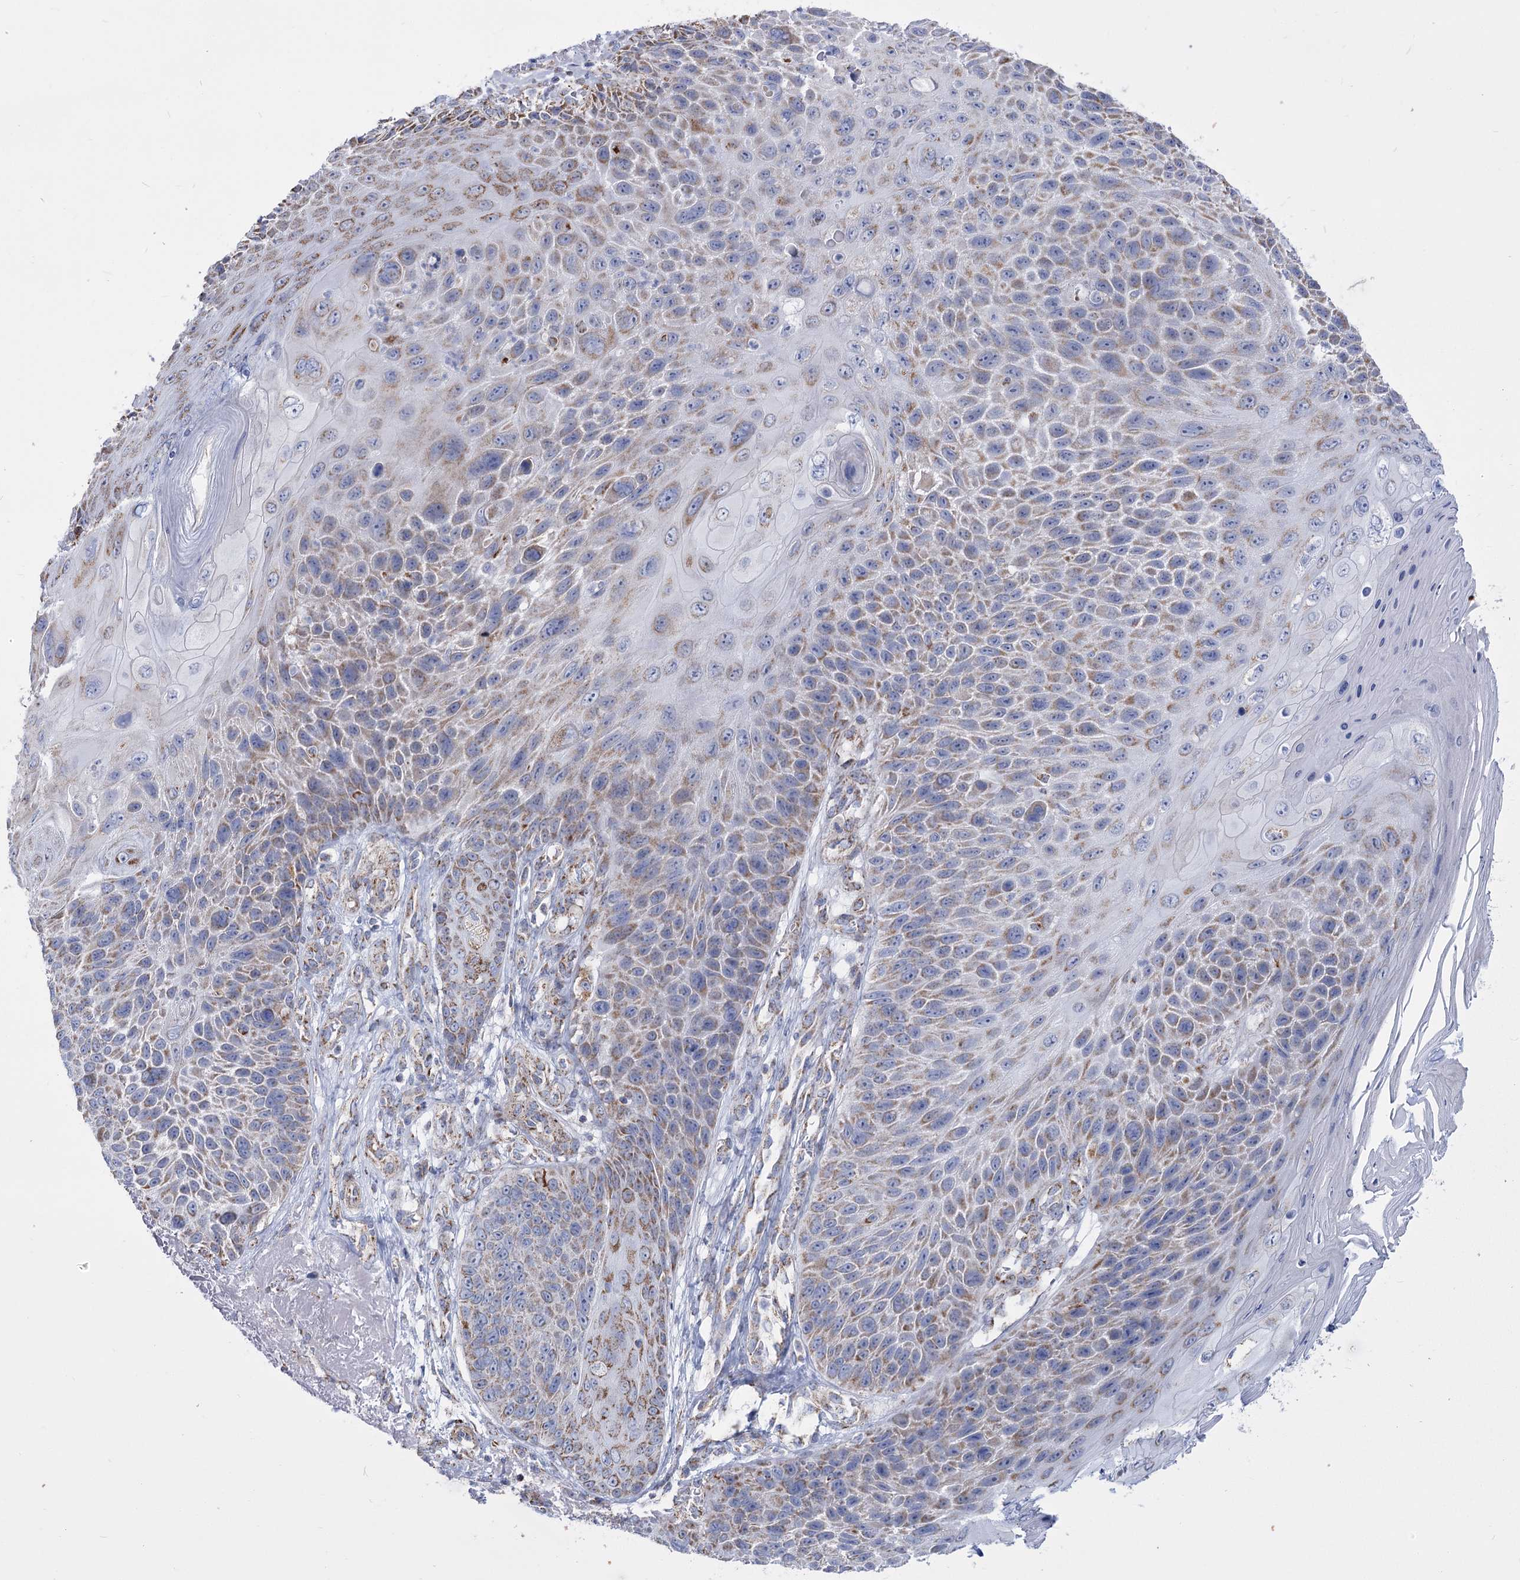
{"staining": {"intensity": "moderate", "quantity": "25%-75%", "location": "cytoplasmic/membranous"}, "tissue": "skin cancer", "cell_type": "Tumor cells", "image_type": "cancer", "snomed": [{"axis": "morphology", "description": "Squamous cell carcinoma, NOS"}, {"axis": "topography", "description": "Skin"}], "caption": "Squamous cell carcinoma (skin) stained with a protein marker exhibits moderate staining in tumor cells.", "gene": "PDHB", "patient": {"sex": "female", "age": 88}}